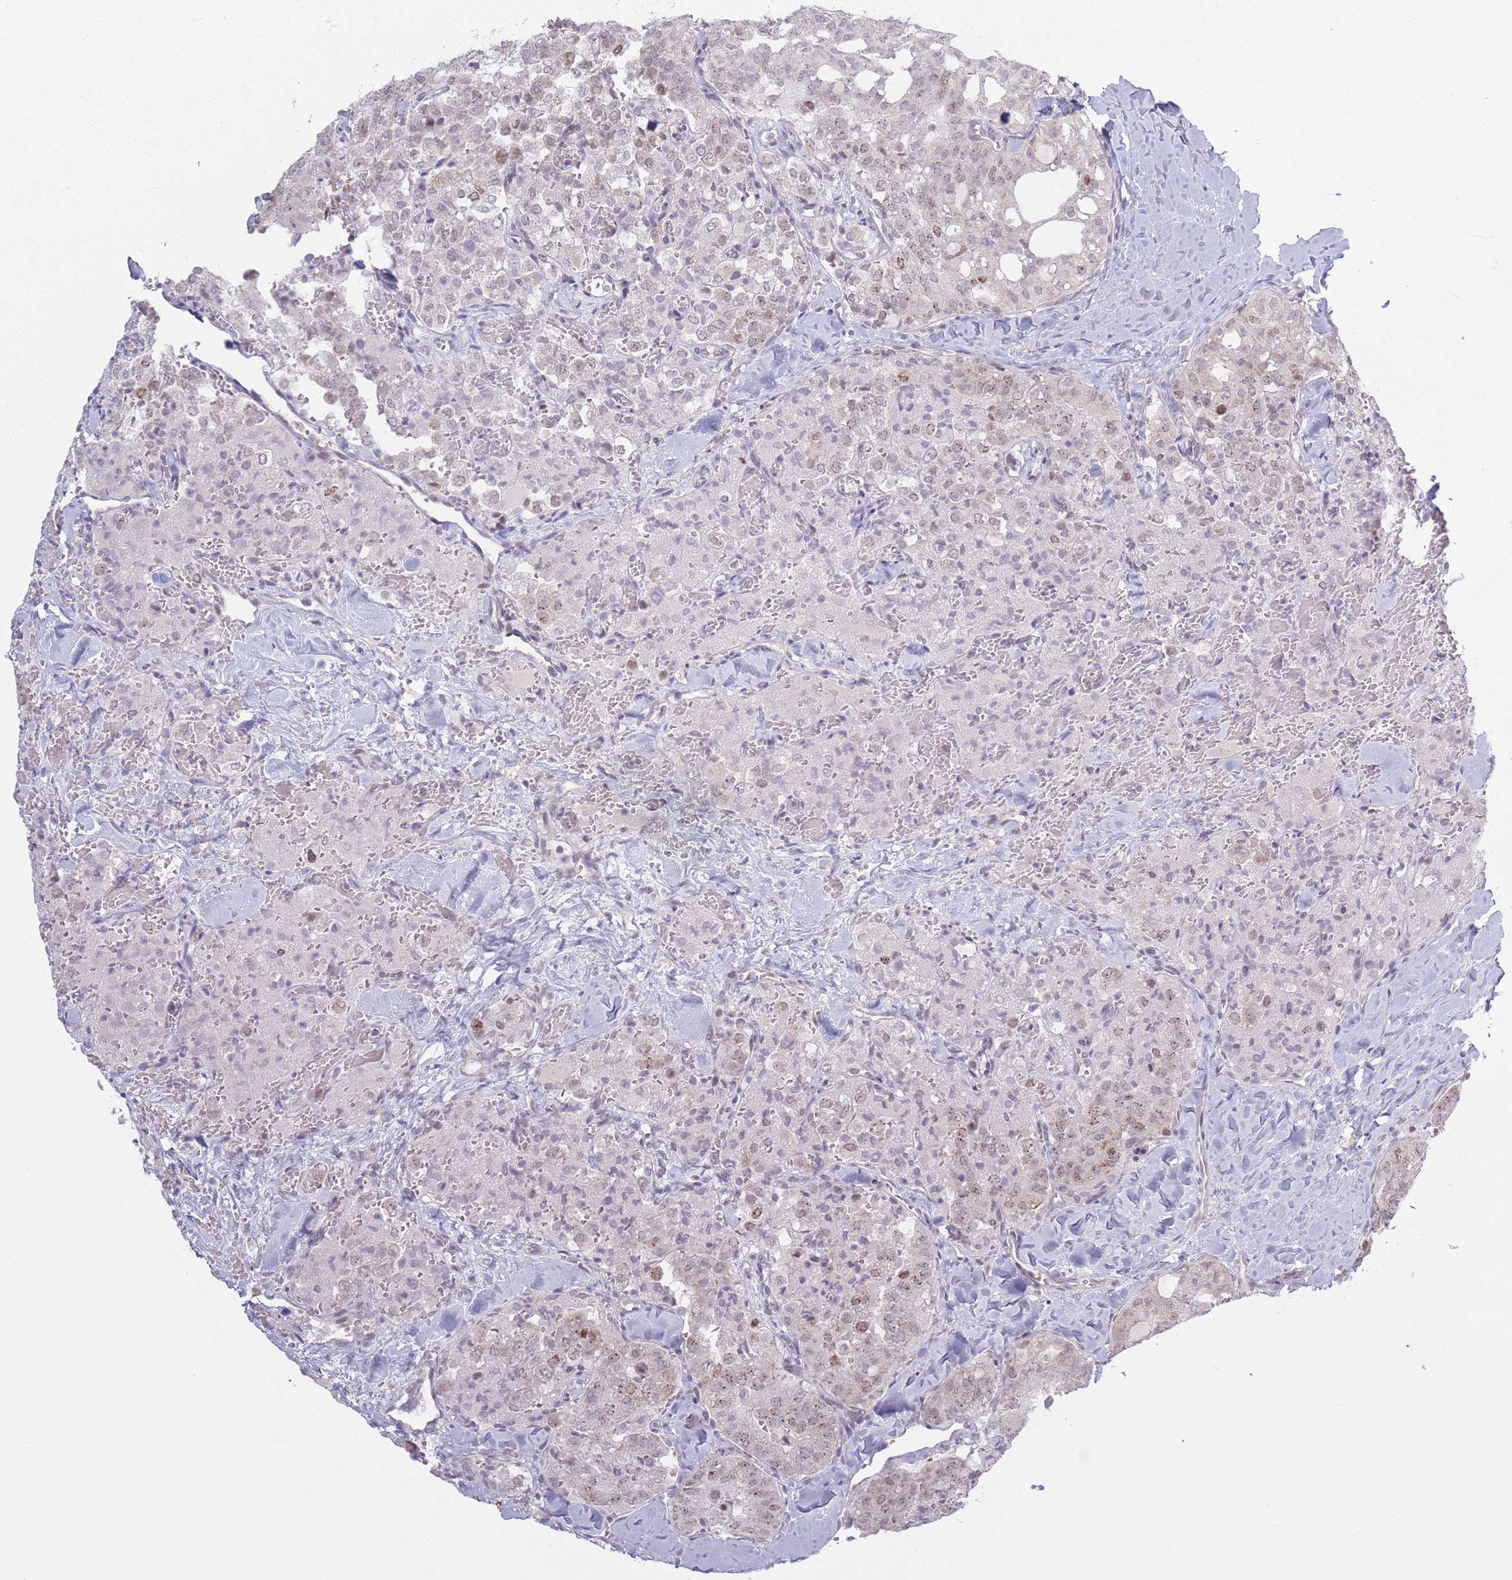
{"staining": {"intensity": "moderate", "quantity": "<25%", "location": "nuclear"}, "tissue": "thyroid cancer", "cell_type": "Tumor cells", "image_type": "cancer", "snomed": [{"axis": "morphology", "description": "Follicular adenoma carcinoma, NOS"}, {"axis": "topography", "description": "Thyroid gland"}], "caption": "Immunohistochemistry micrograph of thyroid cancer (follicular adenoma carcinoma) stained for a protein (brown), which displays low levels of moderate nuclear expression in about <25% of tumor cells.", "gene": "MRPL34", "patient": {"sex": "male", "age": 75}}